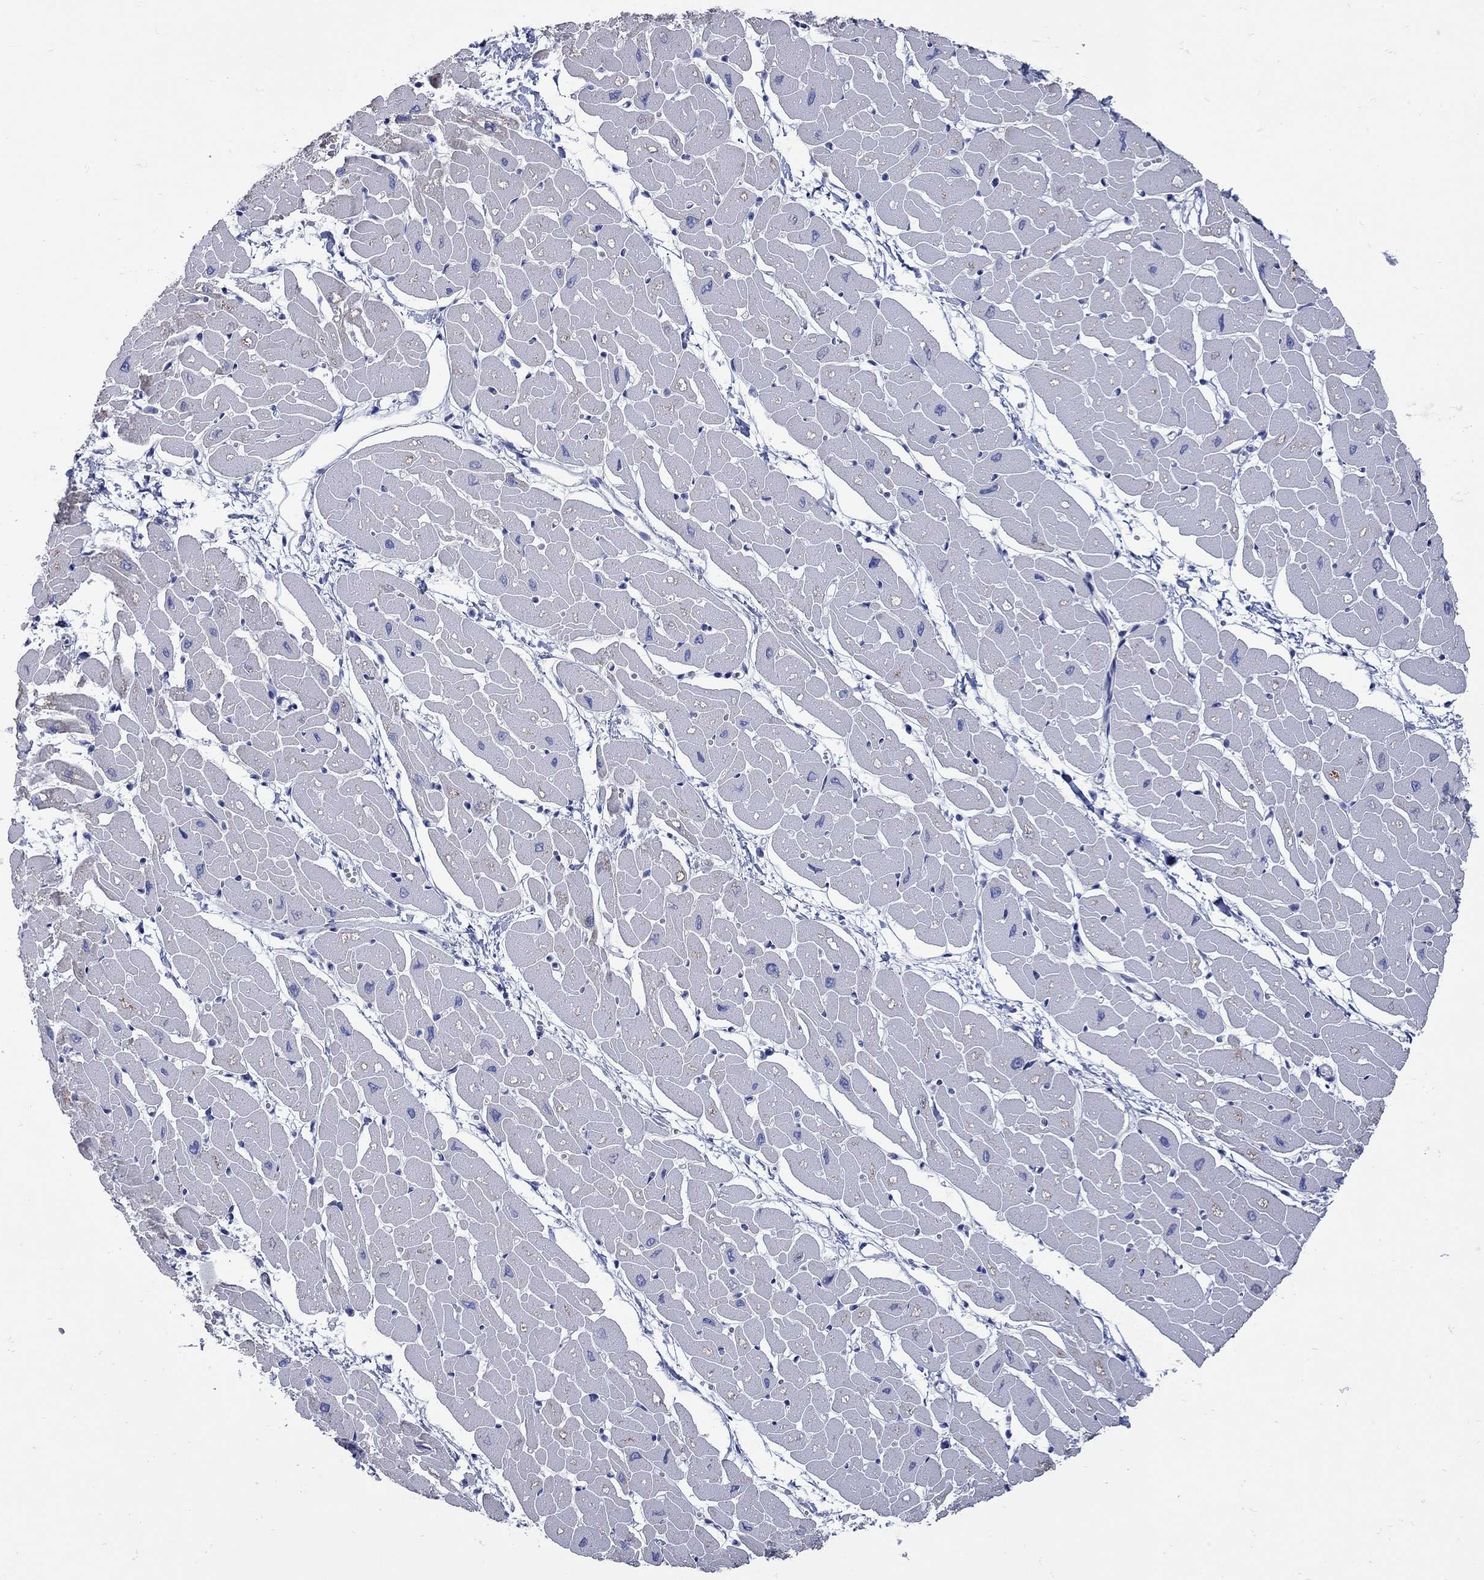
{"staining": {"intensity": "negative", "quantity": "none", "location": "none"}, "tissue": "heart muscle", "cell_type": "Cardiomyocytes", "image_type": "normal", "snomed": [{"axis": "morphology", "description": "Normal tissue, NOS"}, {"axis": "topography", "description": "Heart"}], "caption": "Cardiomyocytes show no significant protein expression in normal heart muscle. (DAB immunohistochemistry, high magnification).", "gene": "PDZD3", "patient": {"sex": "male", "age": 57}}